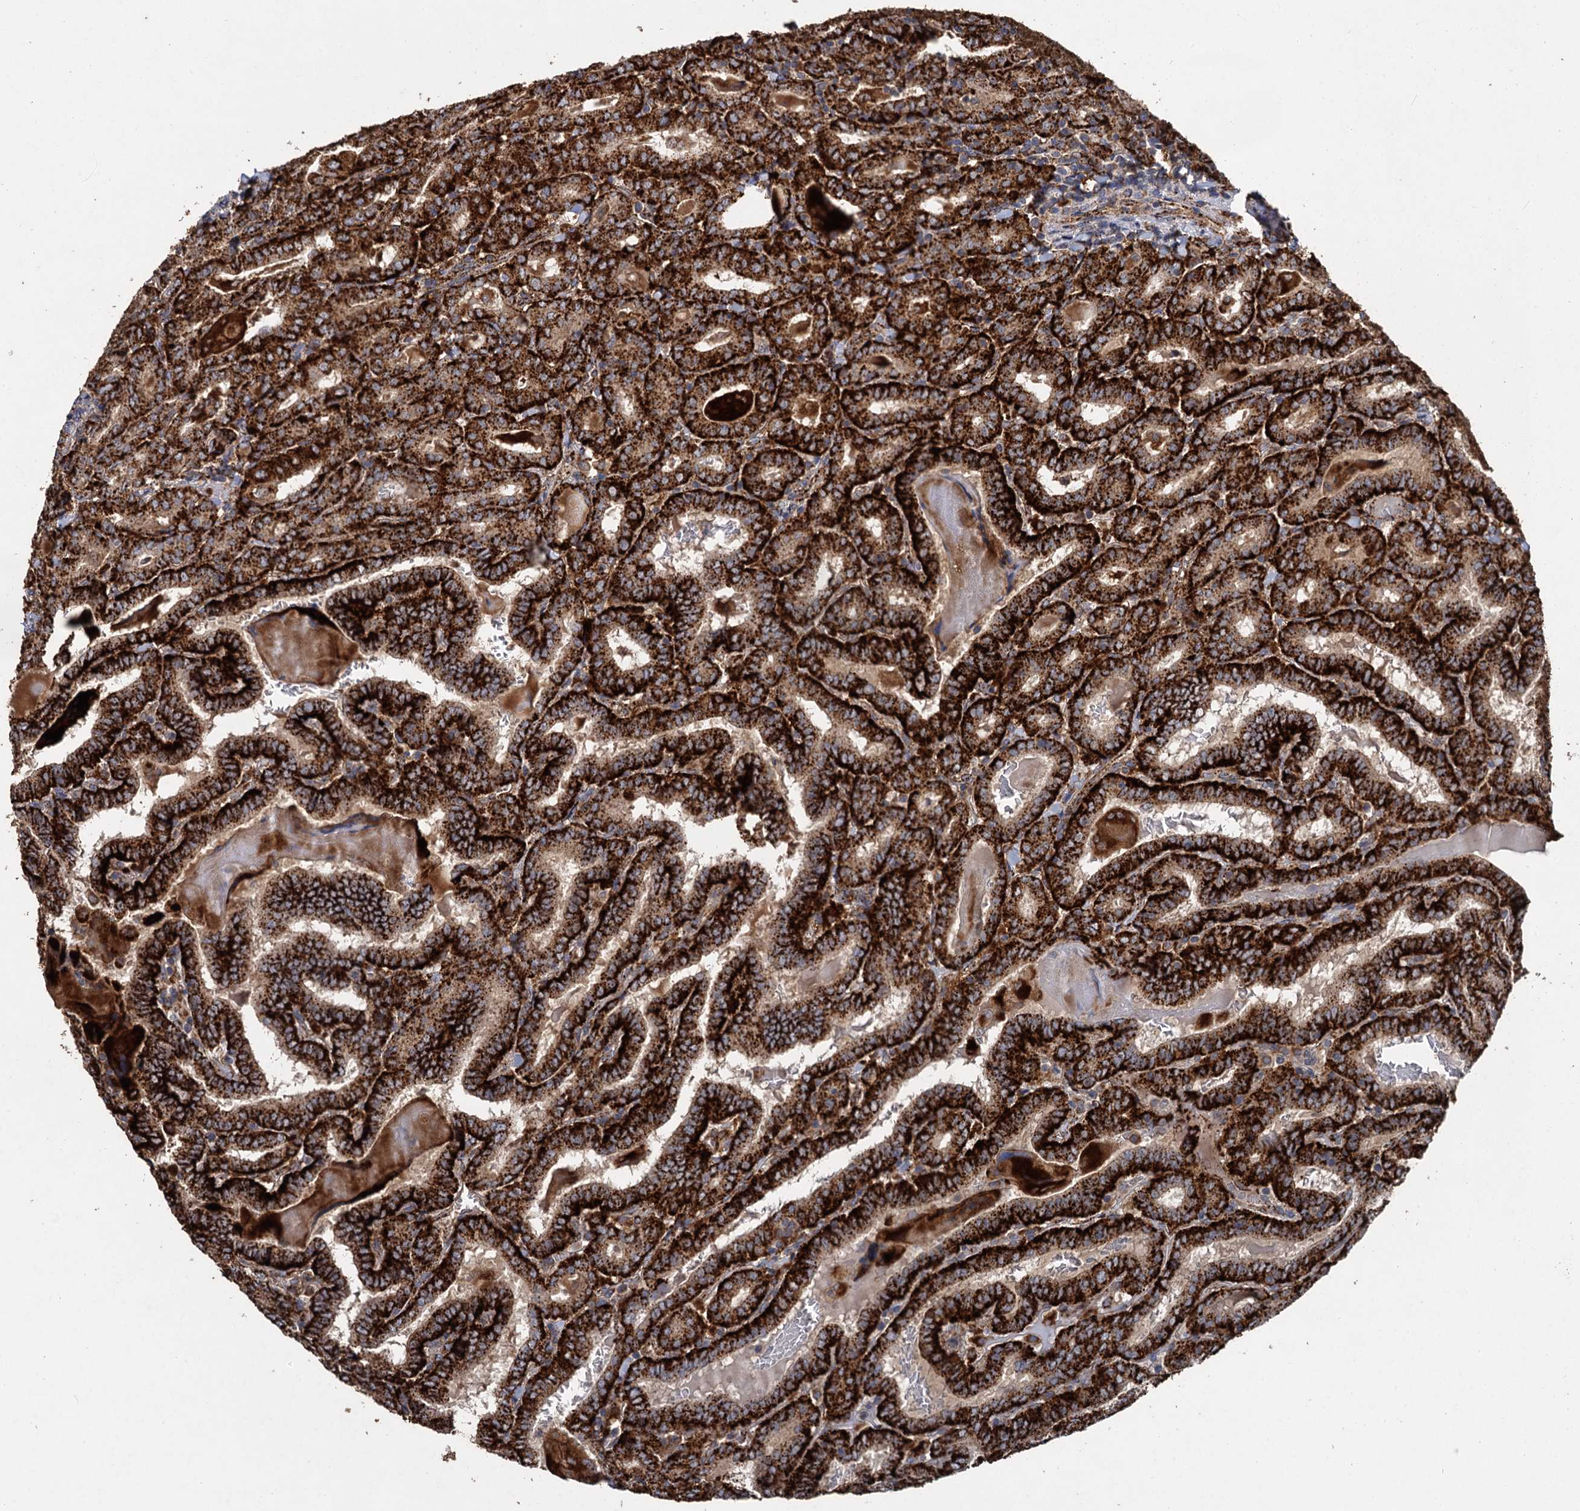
{"staining": {"intensity": "strong", "quantity": ">75%", "location": "cytoplasmic/membranous"}, "tissue": "thyroid cancer", "cell_type": "Tumor cells", "image_type": "cancer", "snomed": [{"axis": "morphology", "description": "Papillary adenocarcinoma, NOS"}, {"axis": "topography", "description": "Thyroid gland"}], "caption": "Immunohistochemistry (IHC) (DAB (3,3'-diaminobenzidine)) staining of human papillary adenocarcinoma (thyroid) reveals strong cytoplasmic/membranous protein staining in approximately >75% of tumor cells.", "gene": "GBA1", "patient": {"sex": "female", "age": 72}}